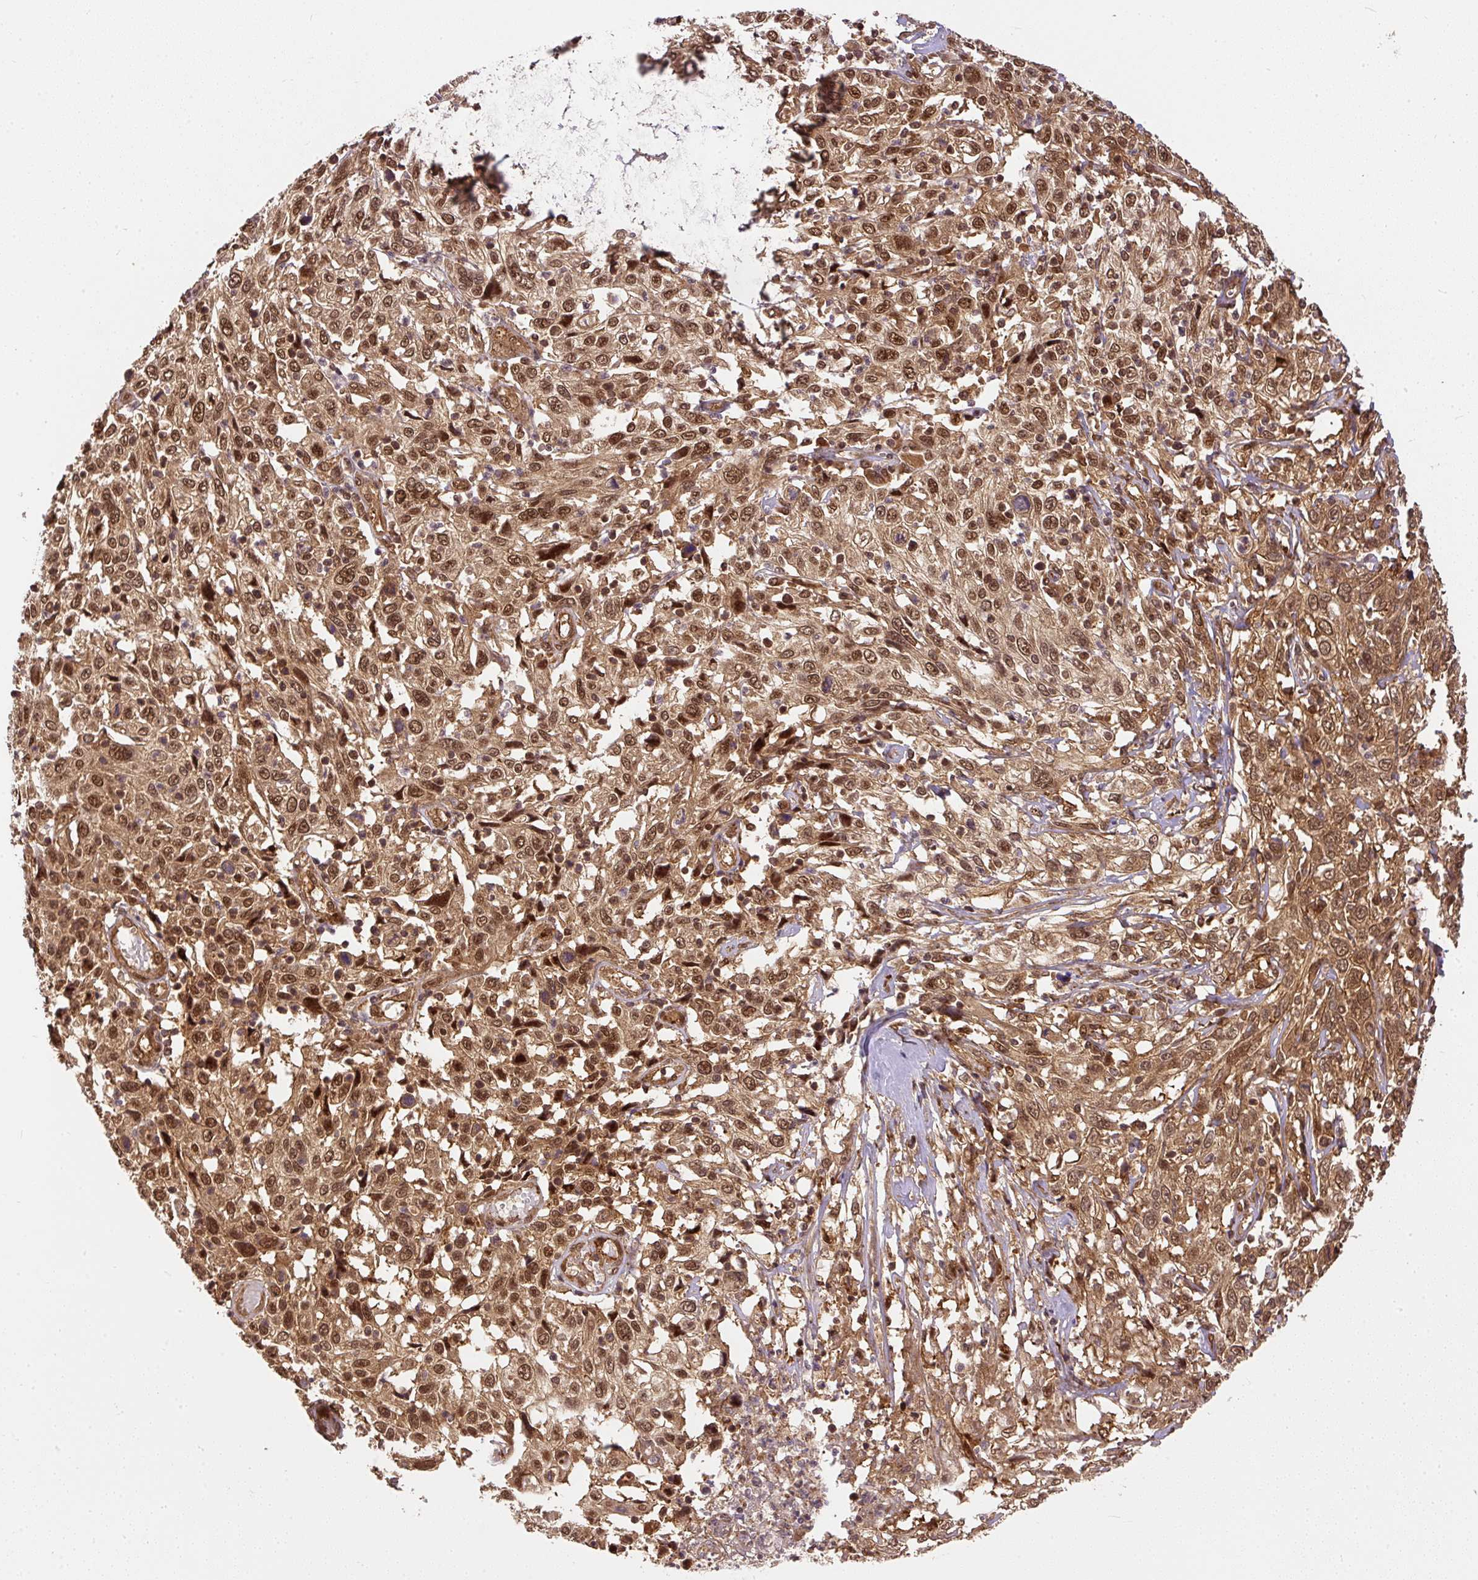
{"staining": {"intensity": "moderate", "quantity": ">75%", "location": "cytoplasmic/membranous,nuclear"}, "tissue": "cervical cancer", "cell_type": "Tumor cells", "image_type": "cancer", "snomed": [{"axis": "morphology", "description": "Squamous cell carcinoma, NOS"}, {"axis": "topography", "description": "Cervix"}], "caption": "Cervical cancer stained for a protein exhibits moderate cytoplasmic/membranous and nuclear positivity in tumor cells.", "gene": "PSMD1", "patient": {"sex": "female", "age": 46}}